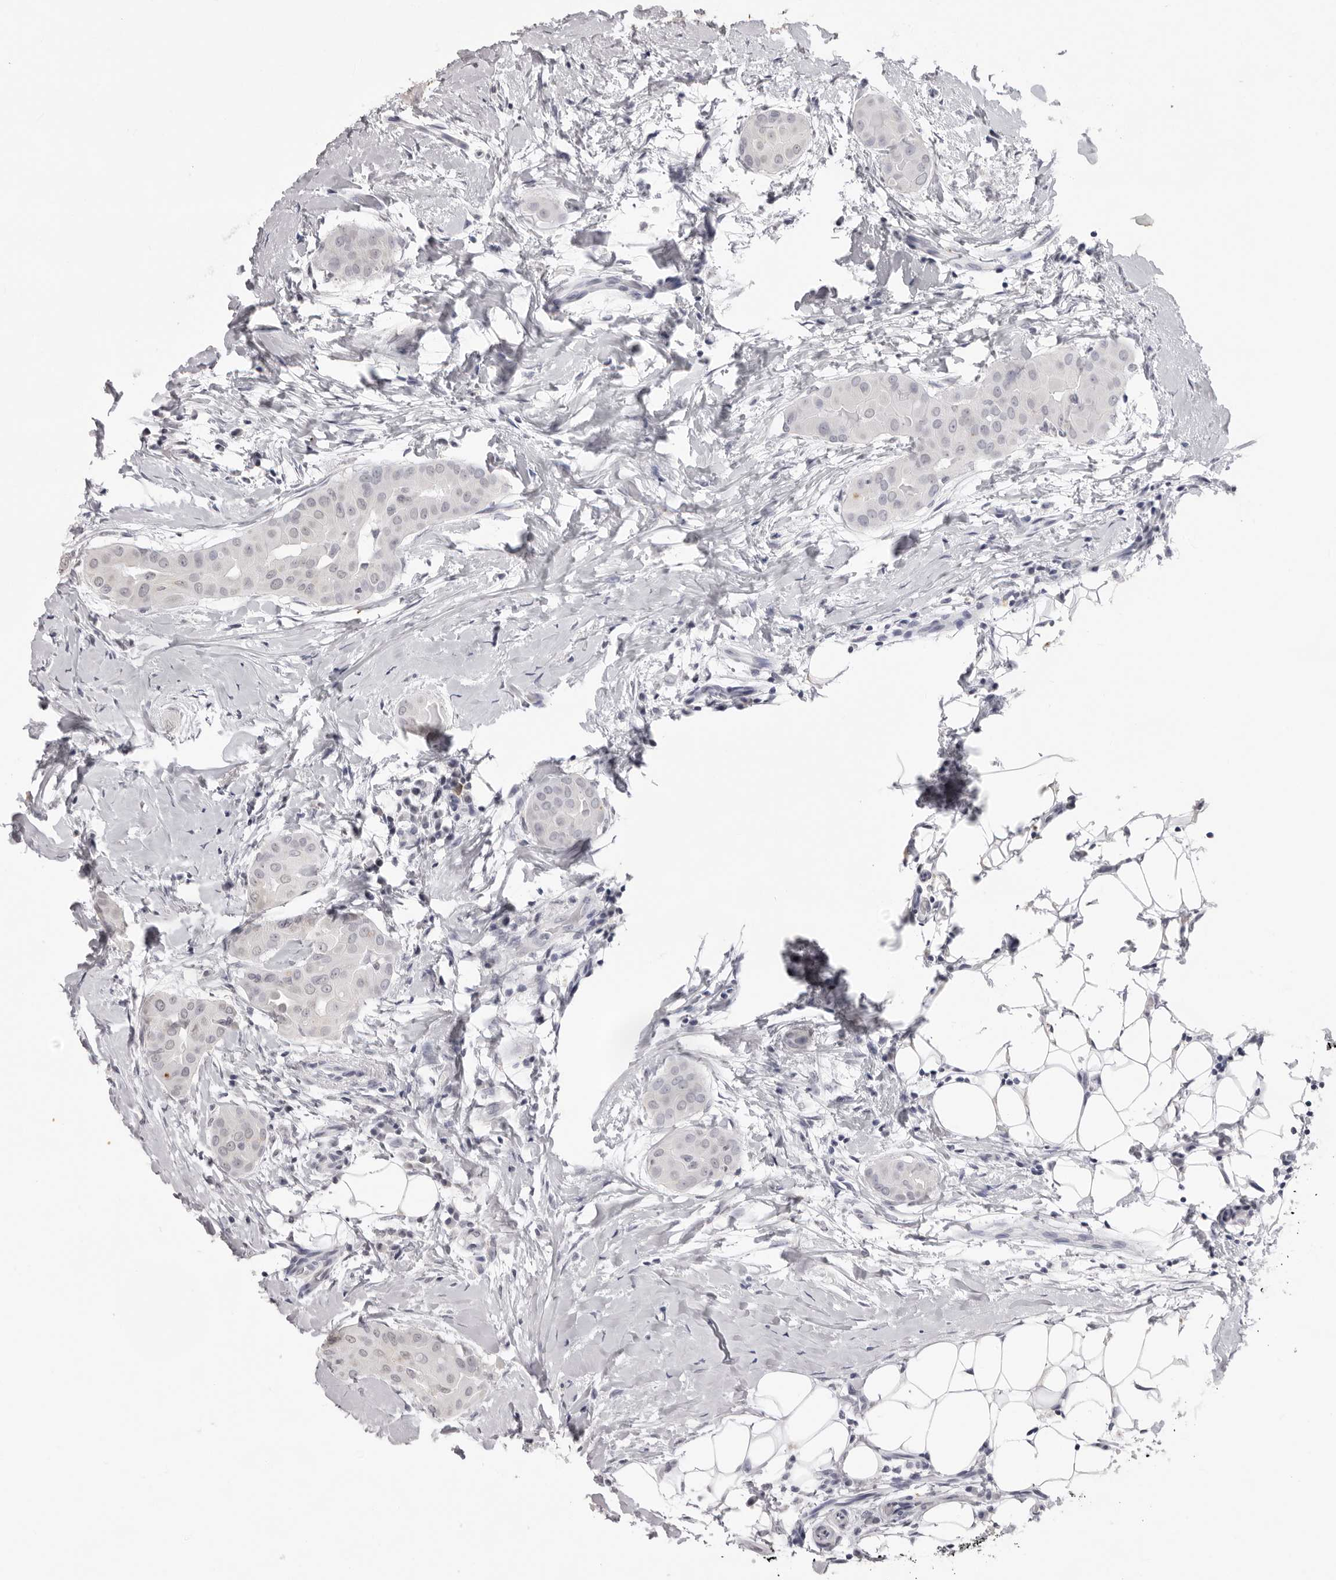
{"staining": {"intensity": "negative", "quantity": "none", "location": "none"}, "tissue": "thyroid cancer", "cell_type": "Tumor cells", "image_type": "cancer", "snomed": [{"axis": "morphology", "description": "Papillary adenocarcinoma, NOS"}, {"axis": "topography", "description": "Thyroid gland"}], "caption": "Tumor cells show no significant positivity in thyroid cancer (papillary adenocarcinoma). Nuclei are stained in blue.", "gene": "NTM", "patient": {"sex": "male", "age": 33}}